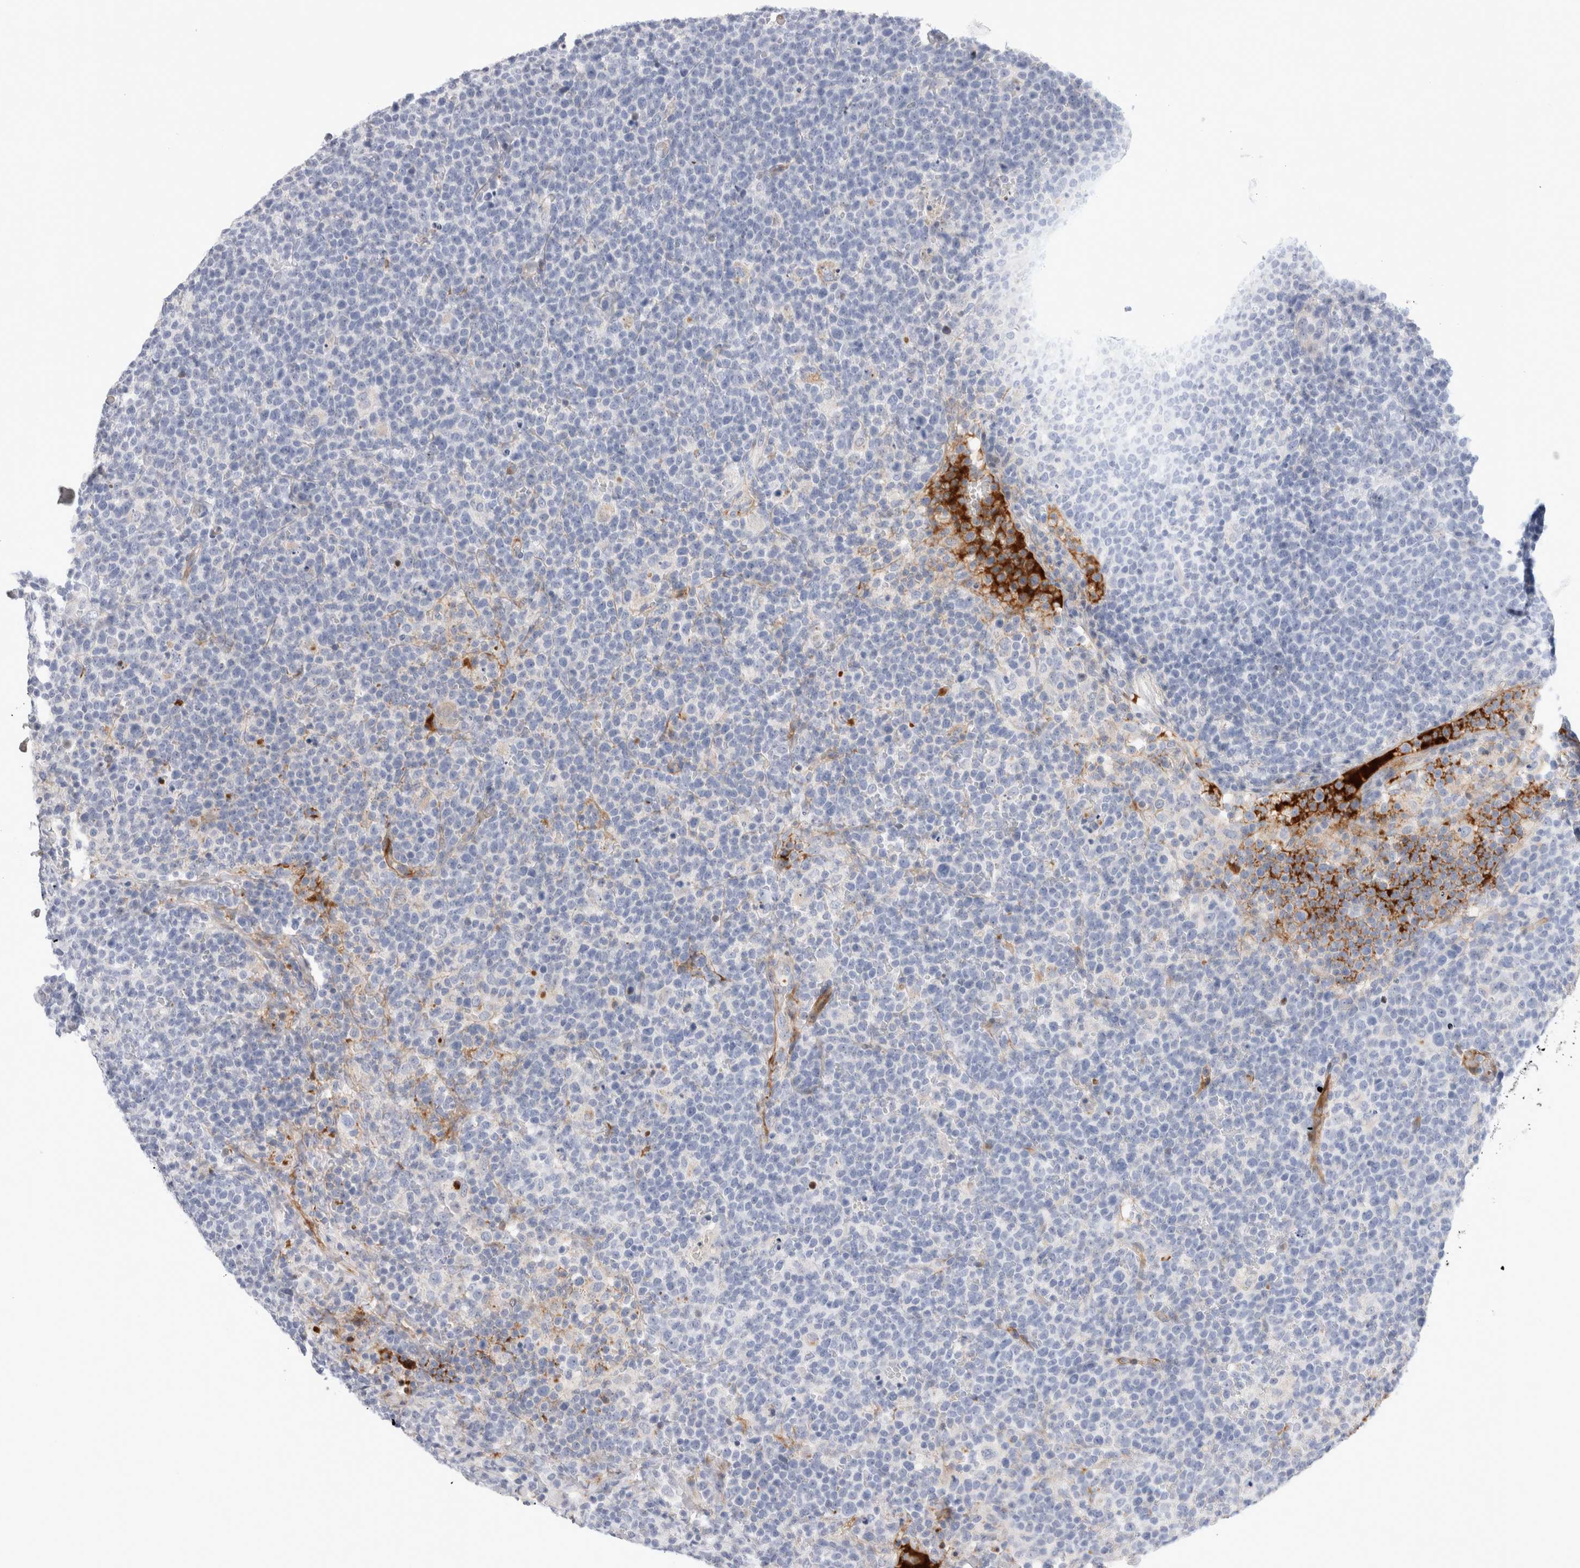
{"staining": {"intensity": "negative", "quantity": "none", "location": "none"}, "tissue": "lymphoma", "cell_type": "Tumor cells", "image_type": "cancer", "snomed": [{"axis": "morphology", "description": "Malignant lymphoma, non-Hodgkin's type, High grade"}, {"axis": "topography", "description": "Lymph node"}], "caption": "Immunohistochemistry of human lymphoma exhibits no staining in tumor cells.", "gene": "ECHDC2", "patient": {"sex": "male", "age": 61}}